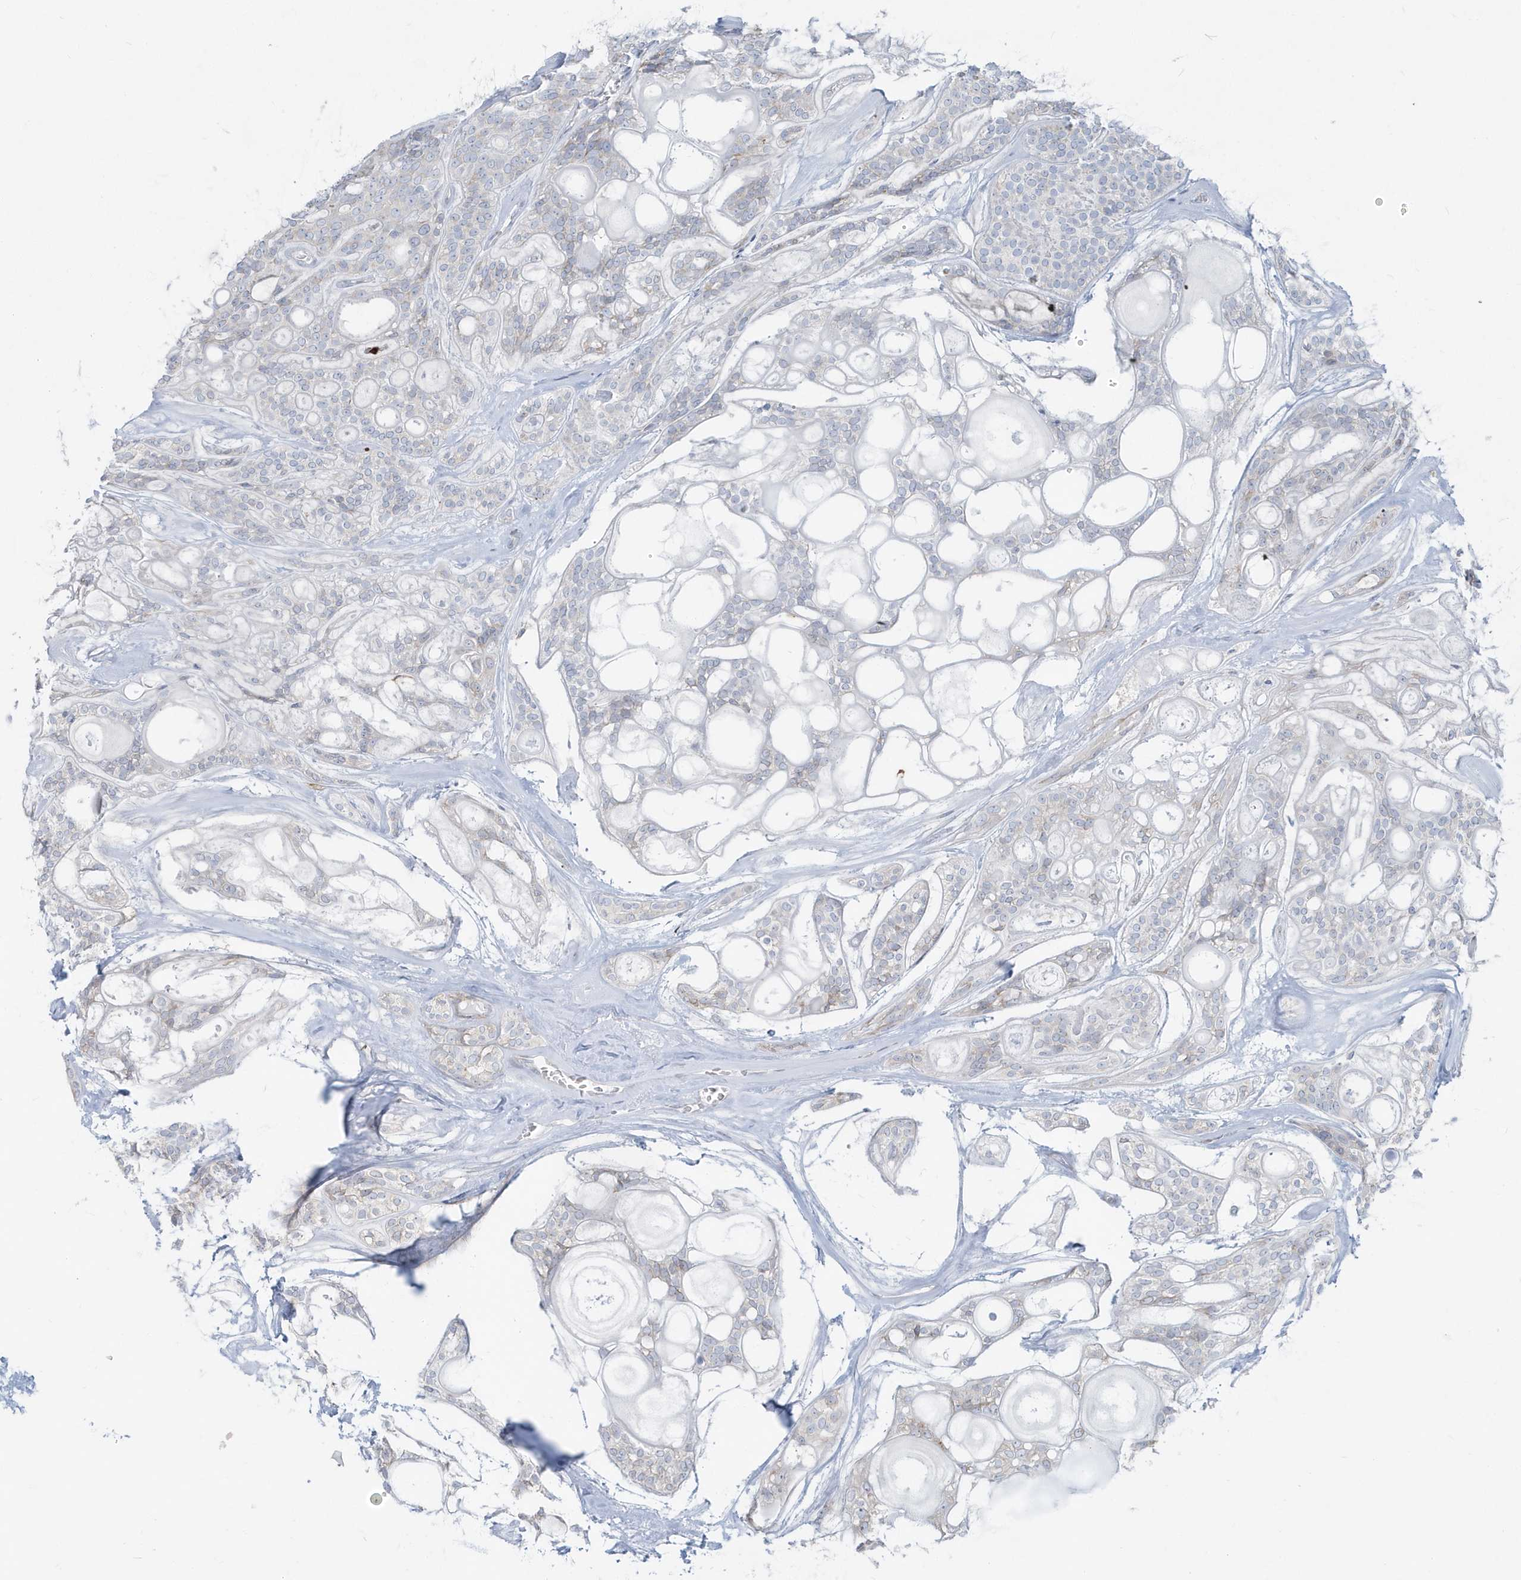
{"staining": {"intensity": "negative", "quantity": "none", "location": "none"}, "tissue": "head and neck cancer", "cell_type": "Tumor cells", "image_type": "cancer", "snomed": [{"axis": "morphology", "description": "Adenocarcinoma, NOS"}, {"axis": "topography", "description": "Head-Neck"}], "caption": "There is no significant expression in tumor cells of head and neck cancer (adenocarcinoma).", "gene": "CCNJ", "patient": {"sex": "male", "age": 66}}